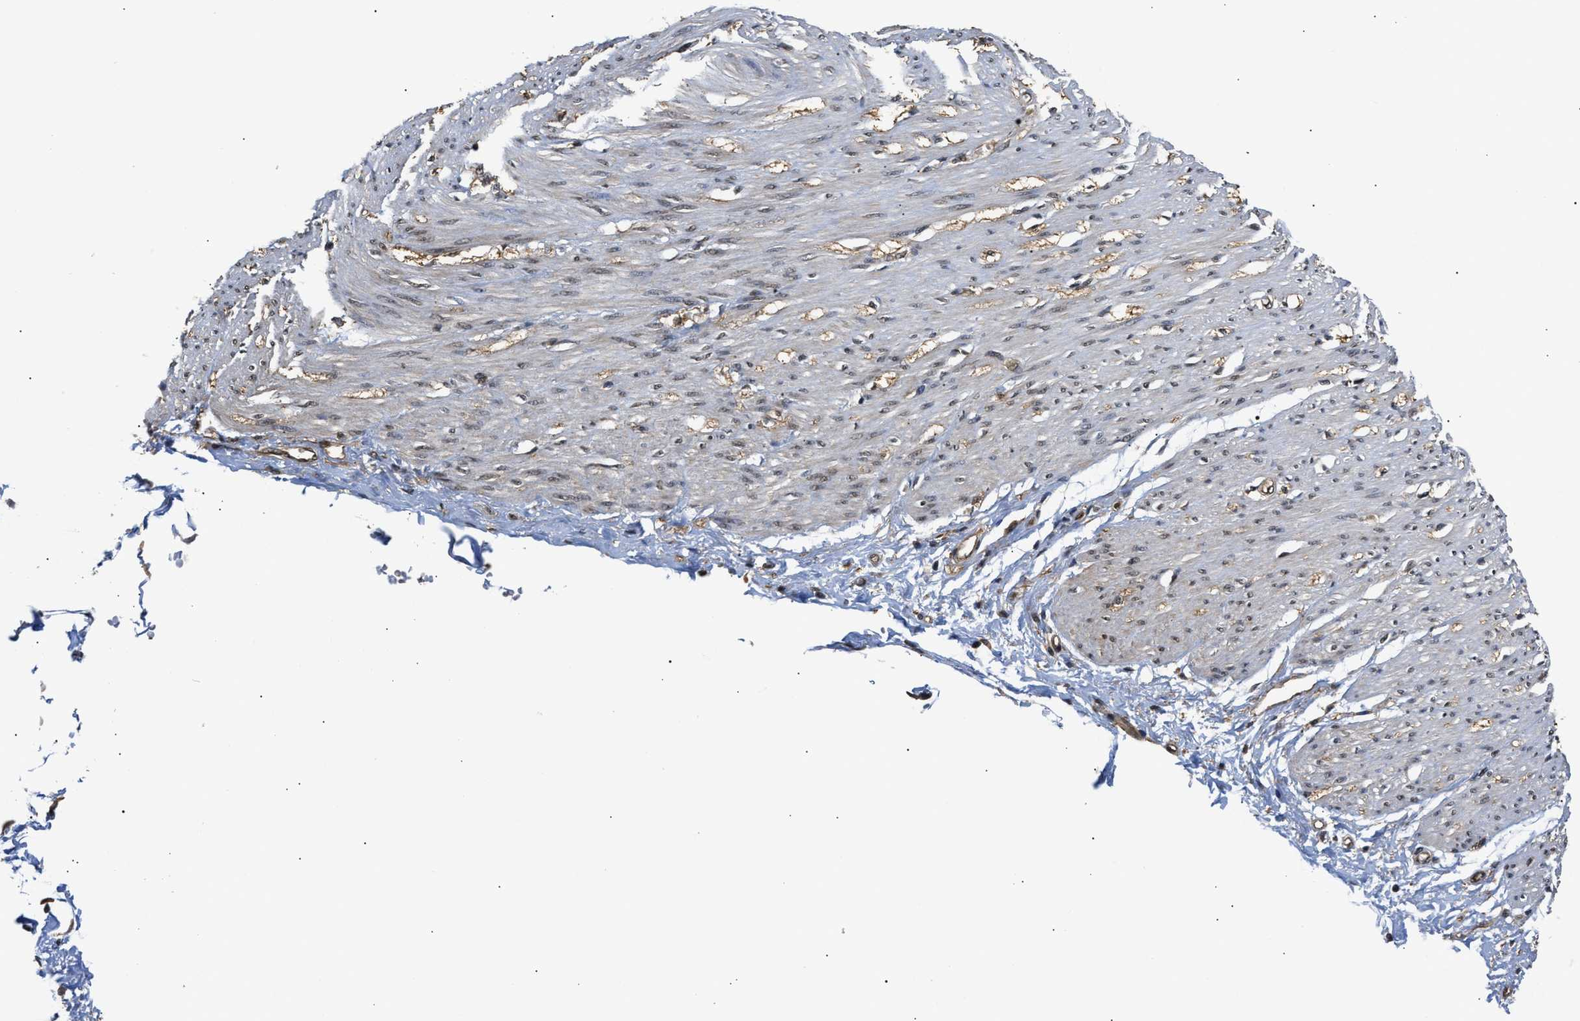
{"staining": {"intensity": "moderate", "quantity": ">75%", "location": "cytoplasmic/membranous,nuclear"}, "tissue": "adipose tissue", "cell_type": "Adipocytes", "image_type": "normal", "snomed": [{"axis": "morphology", "description": "Normal tissue, NOS"}, {"axis": "morphology", "description": "Adenocarcinoma, NOS"}, {"axis": "topography", "description": "Colon"}, {"axis": "topography", "description": "Peripheral nerve tissue"}], "caption": "DAB (3,3'-diaminobenzidine) immunohistochemical staining of benign adipose tissue exhibits moderate cytoplasmic/membranous,nuclear protein staining in about >75% of adipocytes.", "gene": "SCAI", "patient": {"sex": "male", "age": 14}}